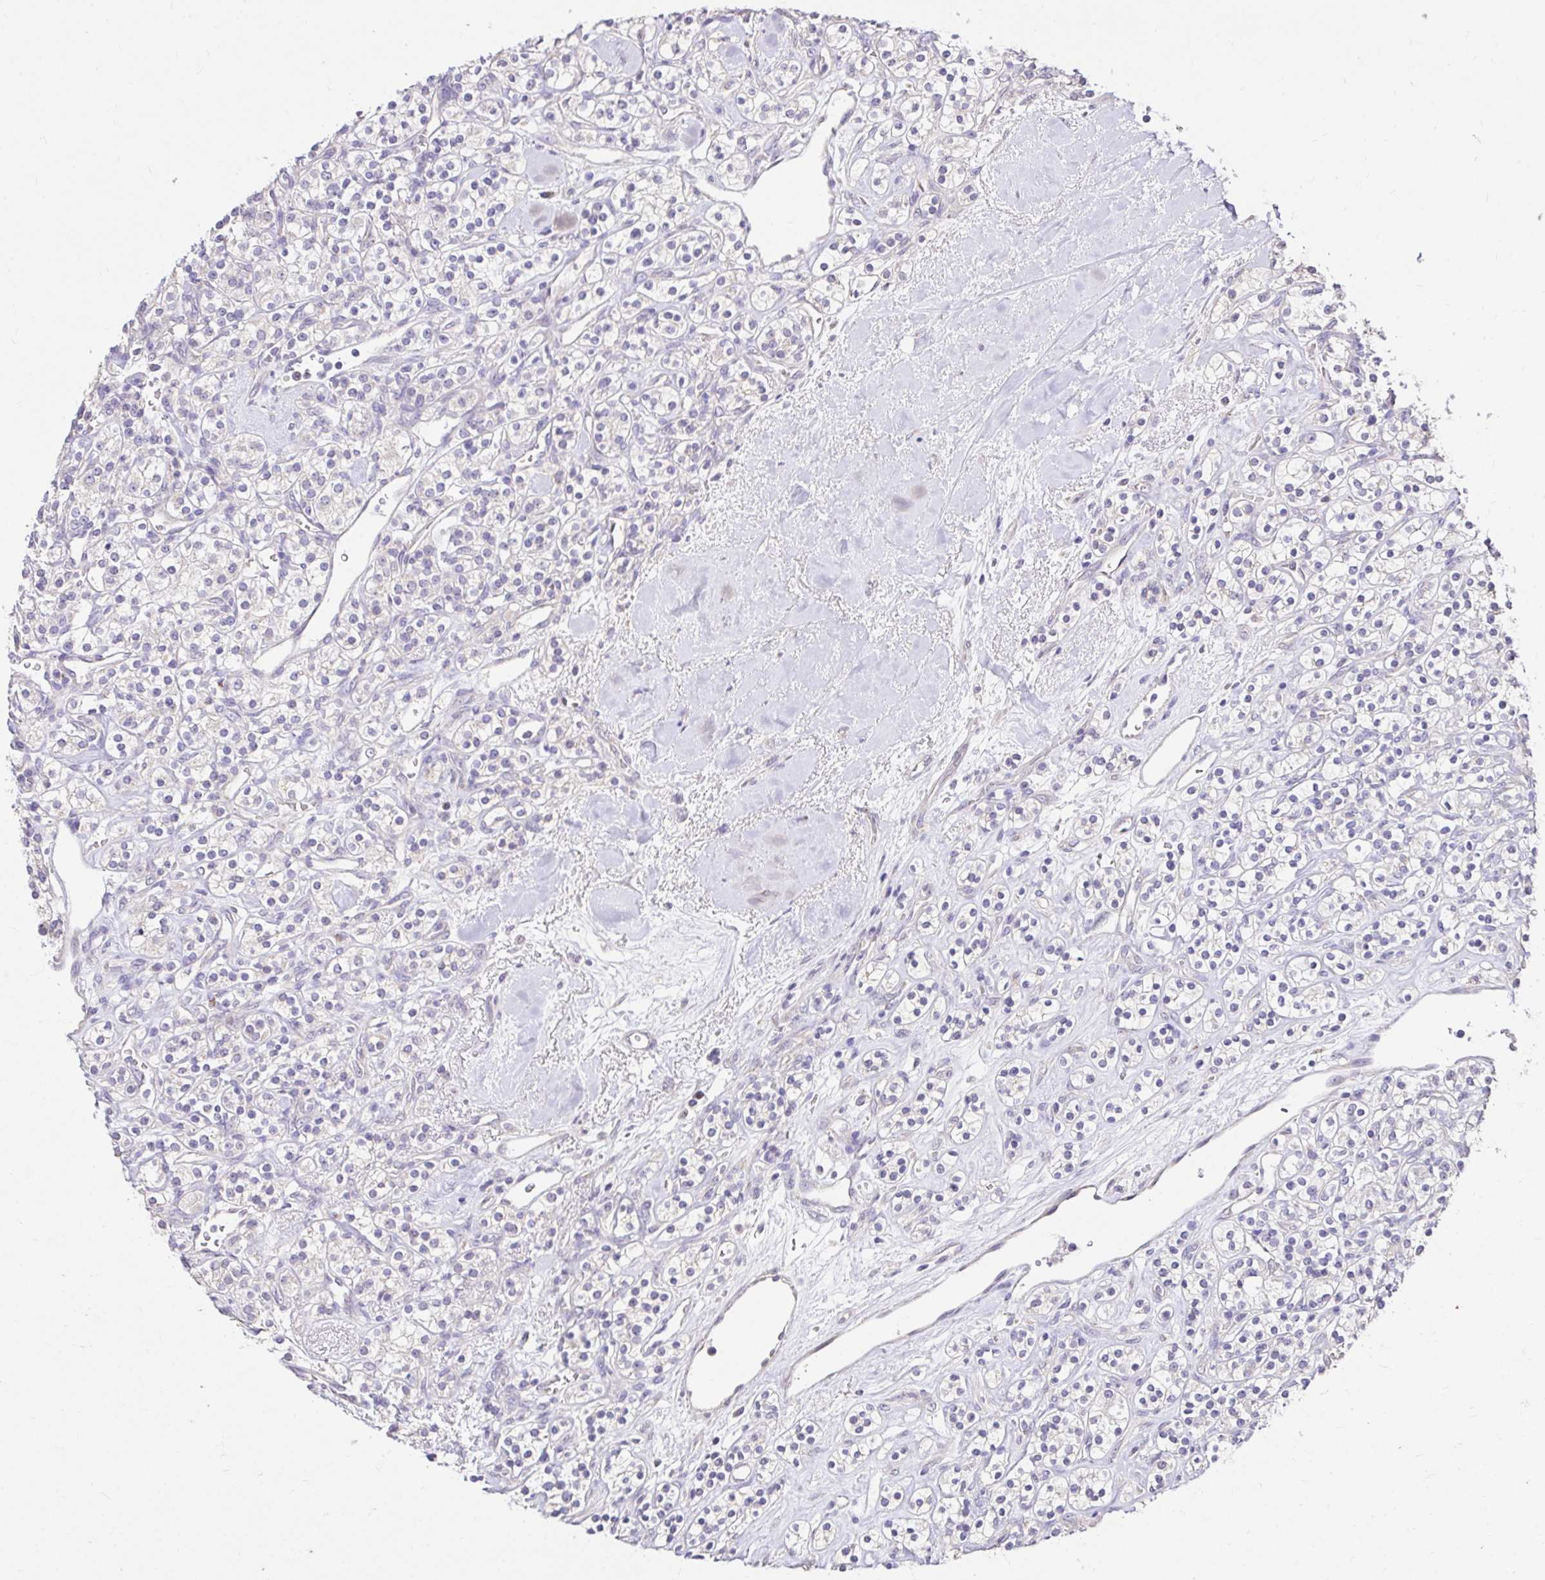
{"staining": {"intensity": "negative", "quantity": "none", "location": "none"}, "tissue": "renal cancer", "cell_type": "Tumor cells", "image_type": "cancer", "snomed": [{"axis": "morphology", "description": "Adenocarcinoma, NOS"}, {"axis": "topography", "description": "Kidney"}], "caption": "Adenocarcinoma (renal) stained for a protein using immunohistochemistry shows no positivity tumor cells.", "gene": "KIAA1210", "patient": {"sex": "male", "age": 77}}